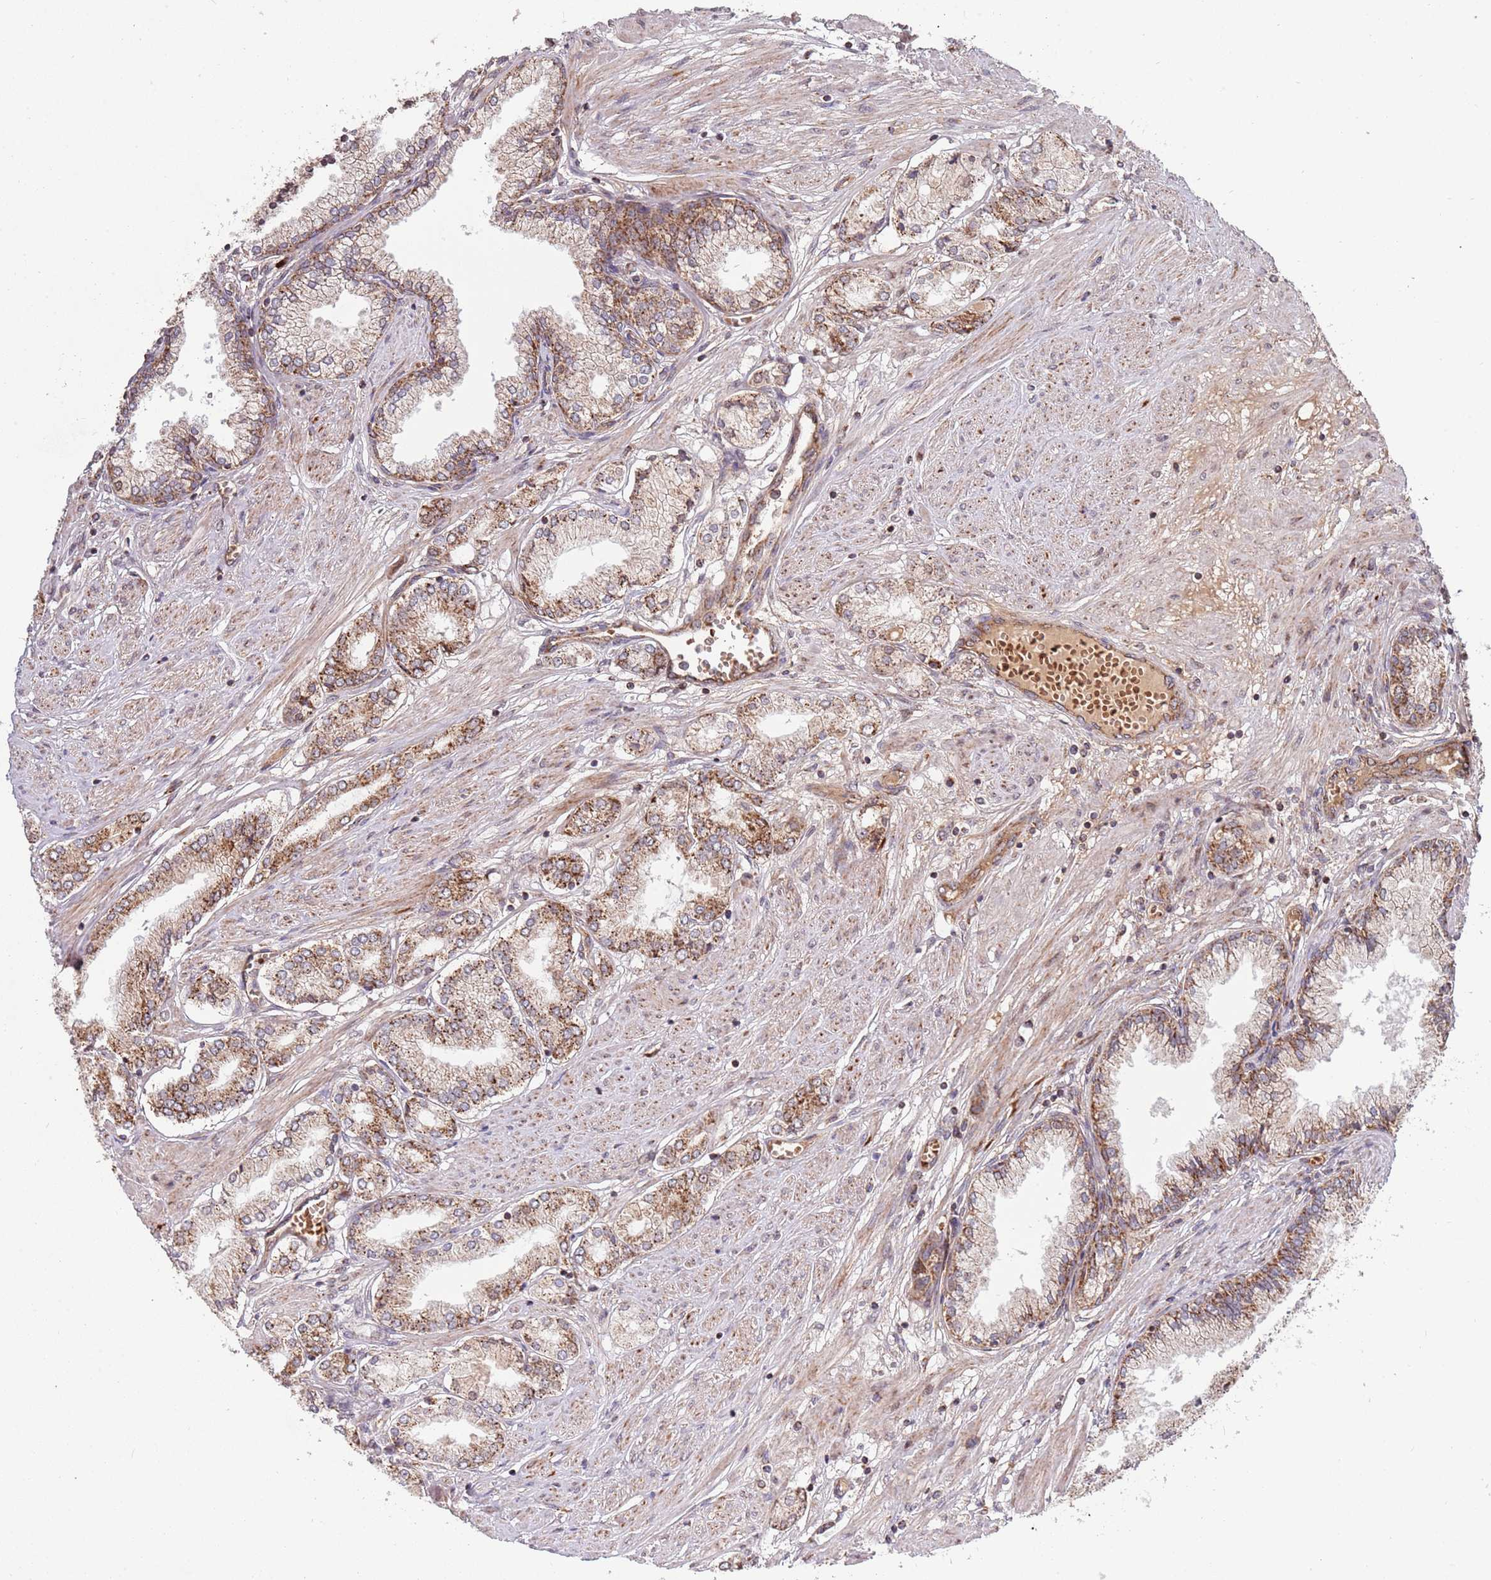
{"staining": {"intensity": "moderate", "quantity": ">75%", "location": "cytoplasmic/membranous"}, "tissue": "prostate cancer", "cell_type": "Tumor cells", "image_type": "cancer", "snomed": [{"axis": "morphology", "description": "Adenocarcinoma, High grade"}, {"axis": "topography", "description": "Prostate and seminal vesicle, NOS"}], "caption": "The image shows immunohistochemical staining of prostate cancer. There is moderate cytoplasmic/membranous expression is seen in approximately >75% of tumor cells.", "gene": "DCHS1", "patient": {"sex": "male", "age": 64}}